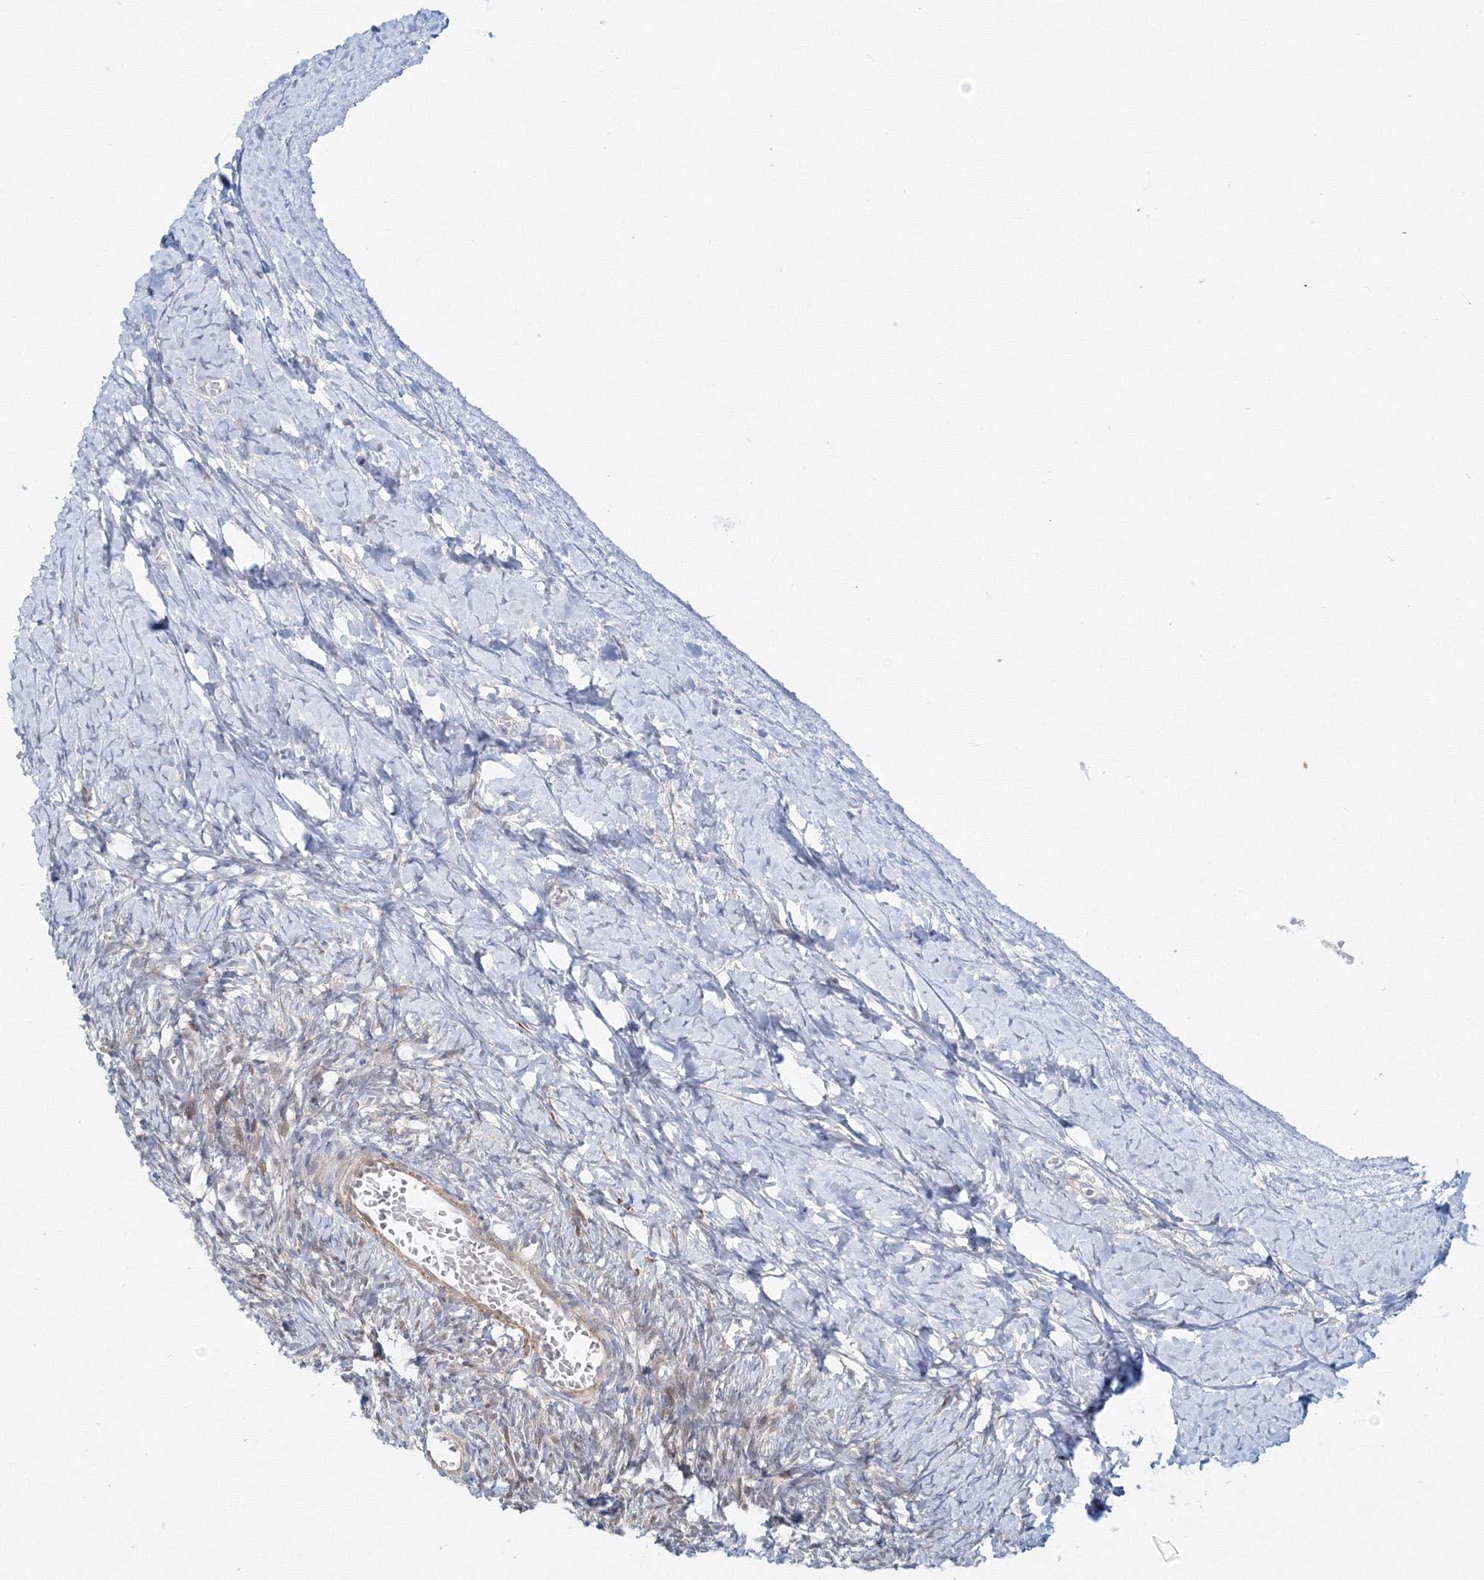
{"staining": {"intensity": "moderate", "quantity": "<25%", "location": "cytoplasmic/membranous"}, "tissue": "ovary", "cell_type": "Ovarian stroma cells", "image_type": "normal", "snomed": [{"axis": "morphology", "description": "Normal tissue, NOS"}, {"axis": "morphology", "description": "Developmental malformation"}, {"axis": "topography", "description": "Ovary"}], "caption": "IHC of normal human ovary exhibits low levels of moderate cytoplasmic/membranous positivity in approximately <25% of ovarian stroma cells.", "gene": "ARHGAP21", "patient": {"sex": "female", "age": 39}}